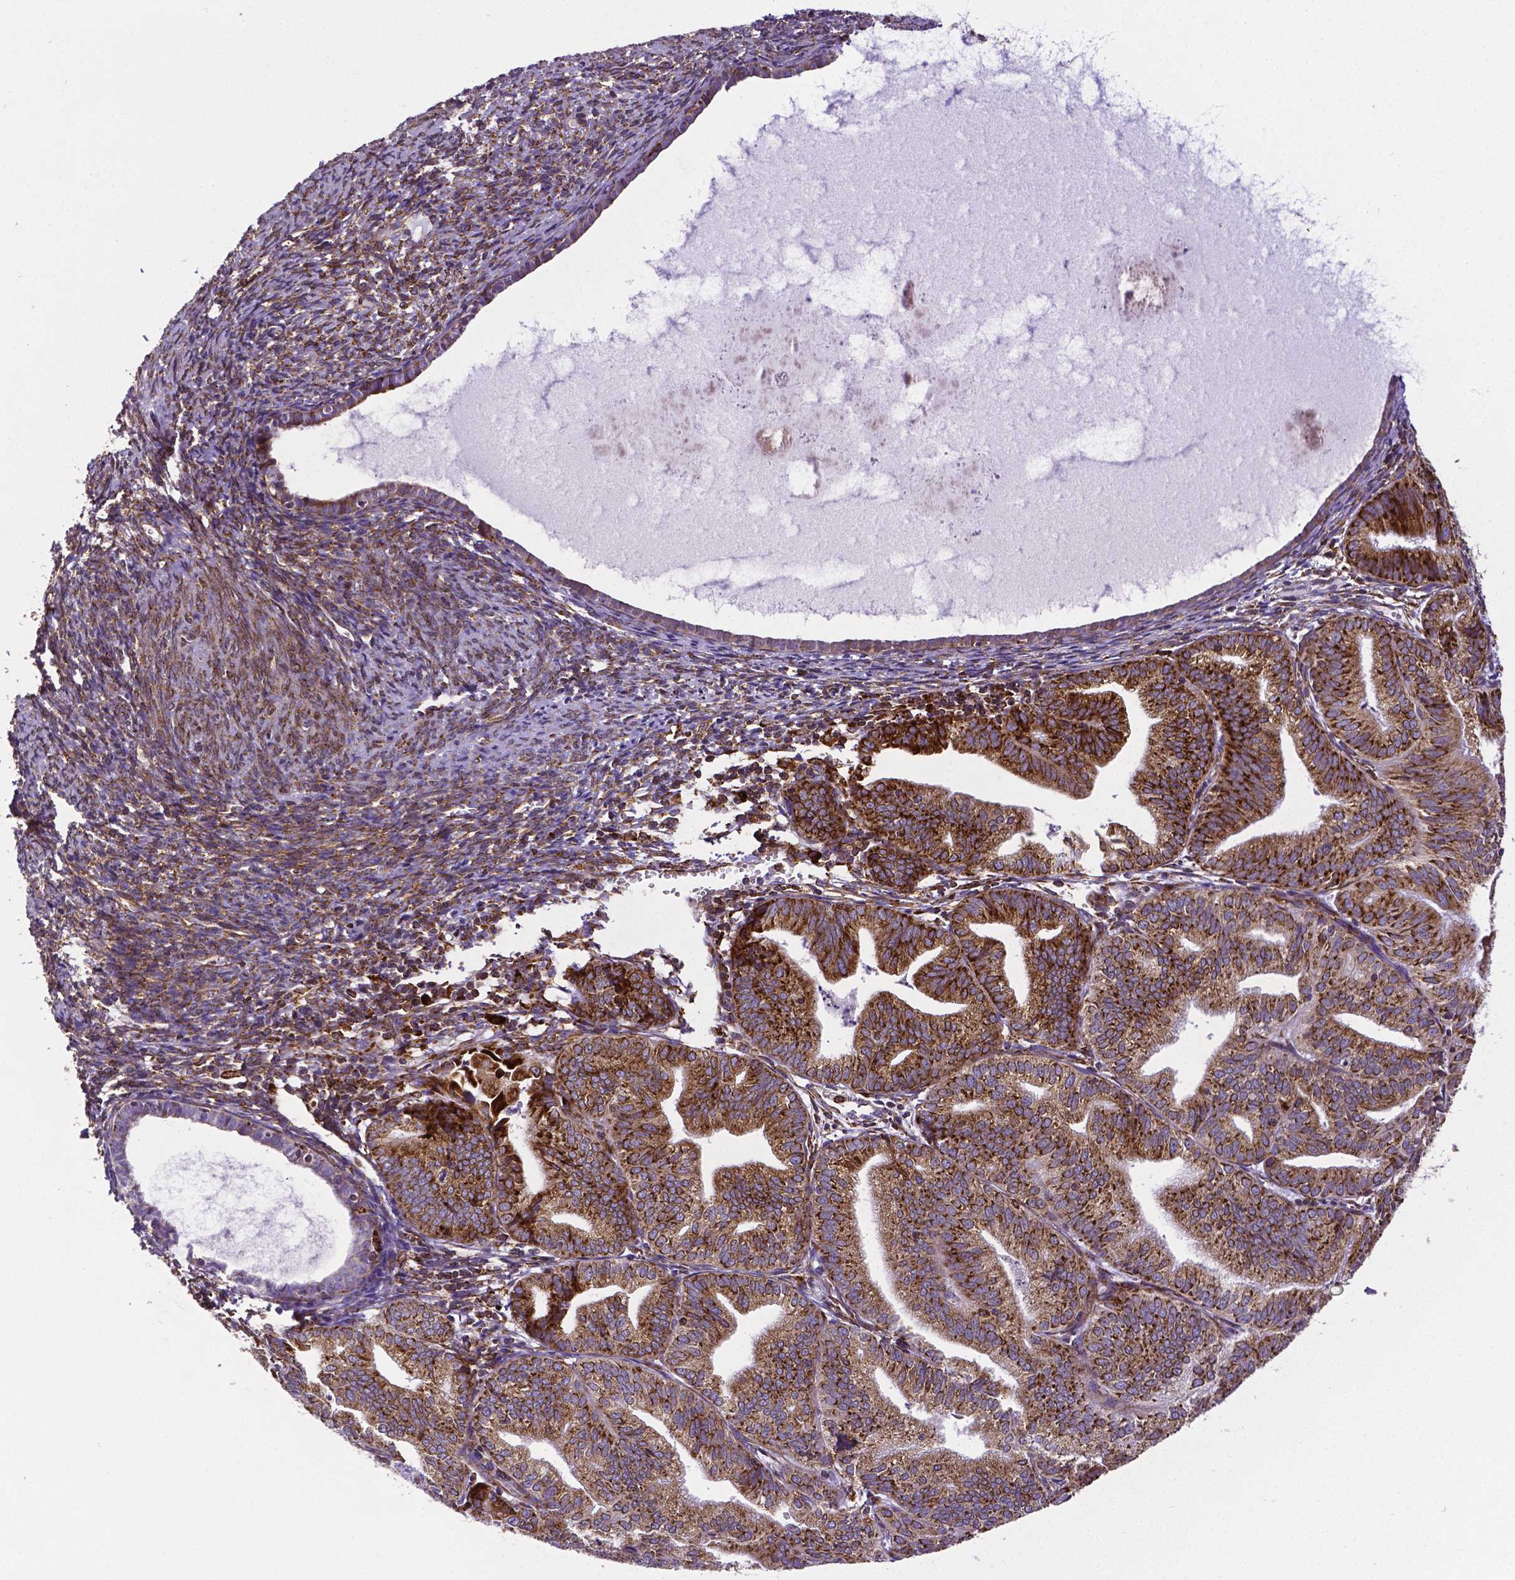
{"staining": {"intensity": "moderate", "quantity": ">75%", "location": "cytoplasmic/membranous"}, "tissue": "endometrial cancer", "cell_type": "Tumor cells", "image_type": "cancer", "snomed": [{"axis": "morphology", "description": "Adenocarcinoma, NOS"}, {"axis": "topography", "description": "Endometrium"}], "caption": "Moderate cytoplasmic/membranous protein expression is present in approximately >75% of tumor cells in adenocarcinoma (endometrial). The staining was performed using DAB (3,3'-diaminobenzidine), with brown indicating positive protein expression. Nuclei are stained blue with hematoxylin.", "gene": "MTDH", "patient": {"sex": "female", "age": 70}}